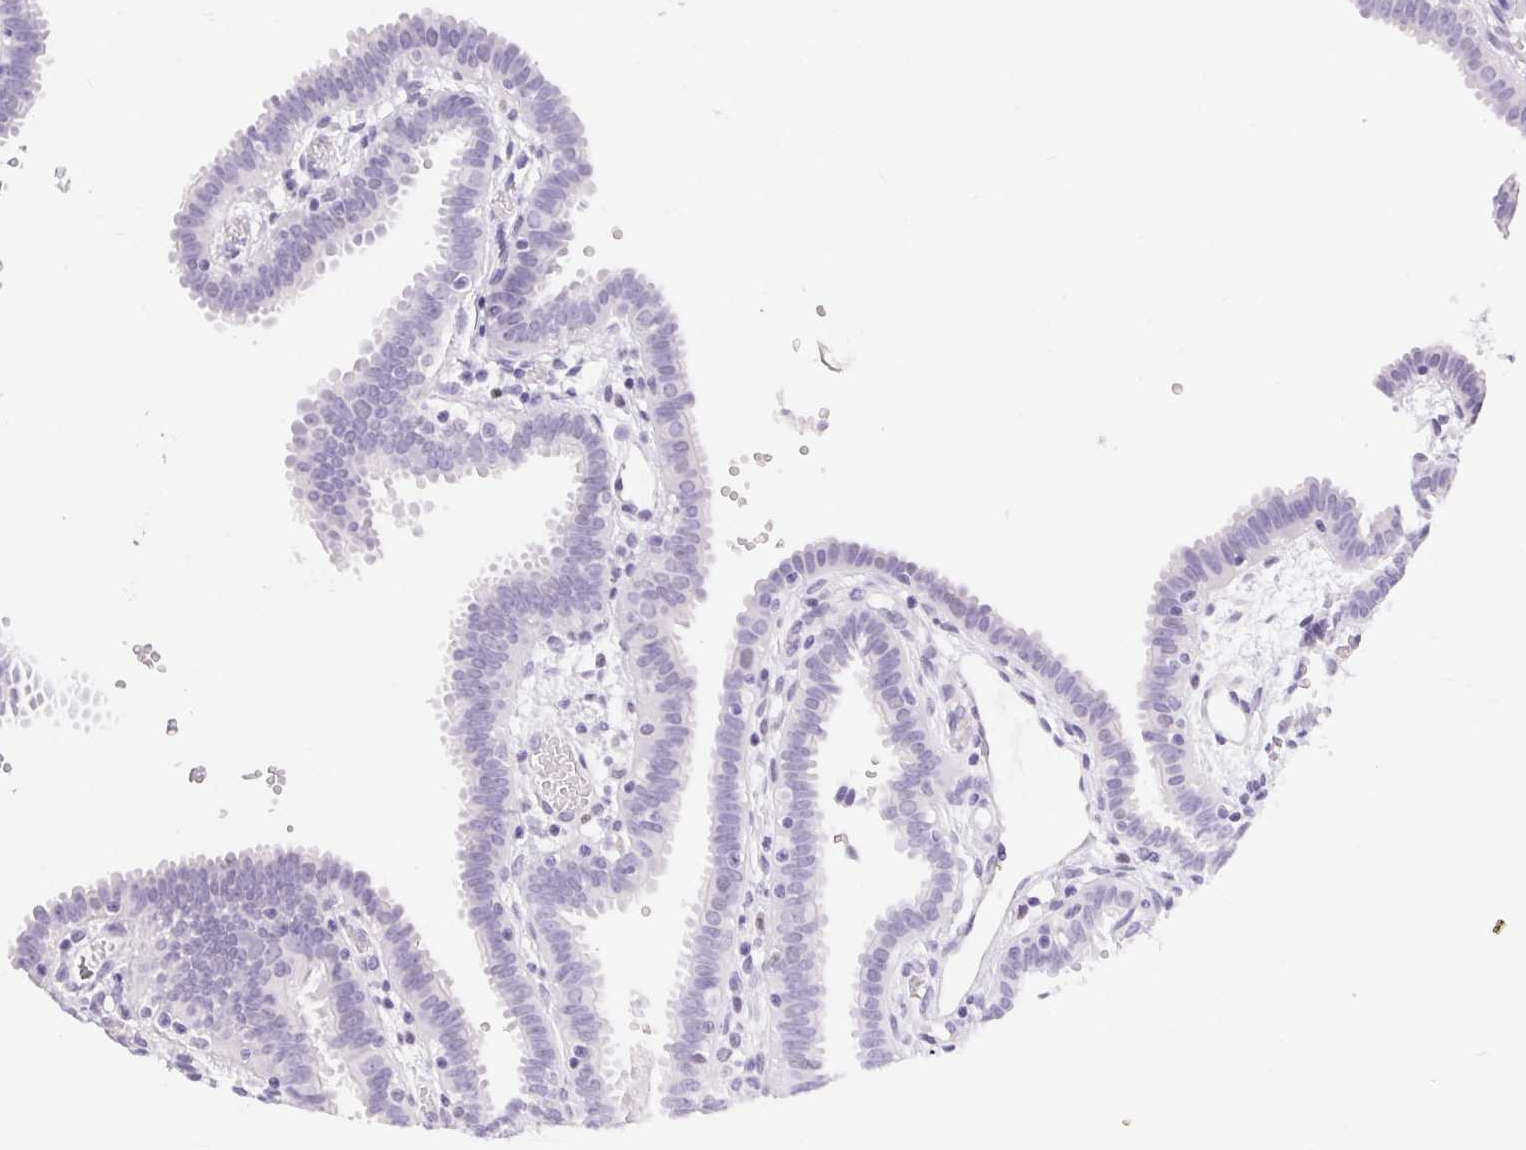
{"staining": {"intensity": "negative", "quantity": "none", "location": "none"}, "tissue": "fallopian tube", "cell_type": "Glandular cells", "image_type": "normal", "snomed": [{"axis": "morphology", "description": "Normal tissue, NOS"}, {"axis": "topography", "description": "Fallopian tube"}], "caption": "IHC of benign human fallopian tube reveals no positivity in glandular cells.", "gene": "ASGR2", "patient": {"sex": "female", "age": 37}}